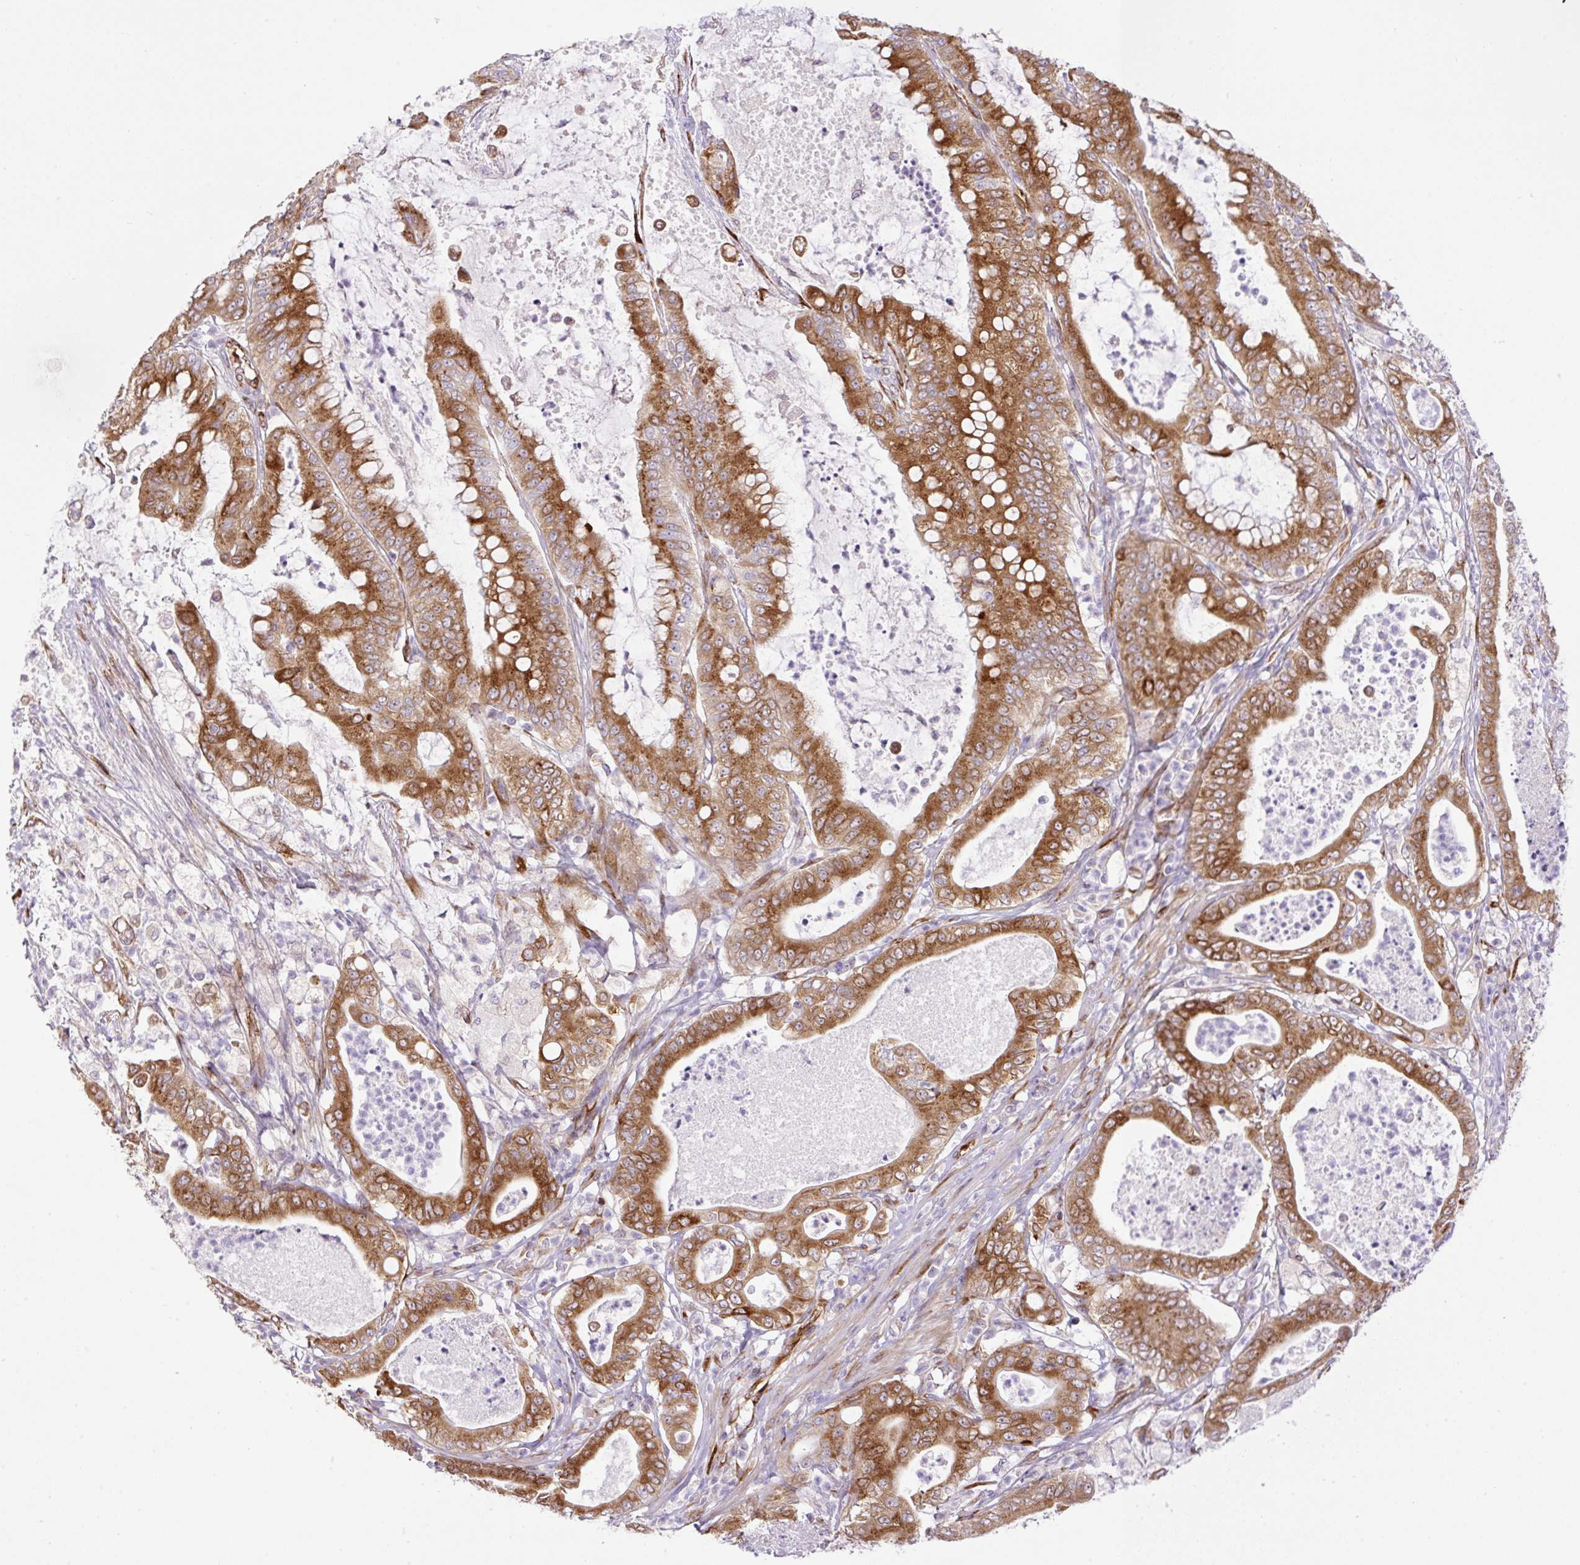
{"staining": {"intensity": "strong", "quantity": ">75%", "location": "cytoplasmic/membranous"}, "tissue": "pancreatic cancer", "cell_type": "Tumor cells", "image_type": "cancer", "snomed": [{"axis": "morphology", "description": "Adenocarcinoma, NOS"}, {"axis": "topography", "description": "Pancreas"}], "caption": "Immunohistochemistry (IHC) photomicrograph of neoplastic tissue: human pancreatic adenocarcinoma stained using IHC displays high levels of strong protein expression localized specifically in the cytoplasmic/membranous of tumor cells, appearing as a cytoplasmic/membranous brown color.", "gene": "RAB30", "patient": {"sex": "male", "age": 71}}